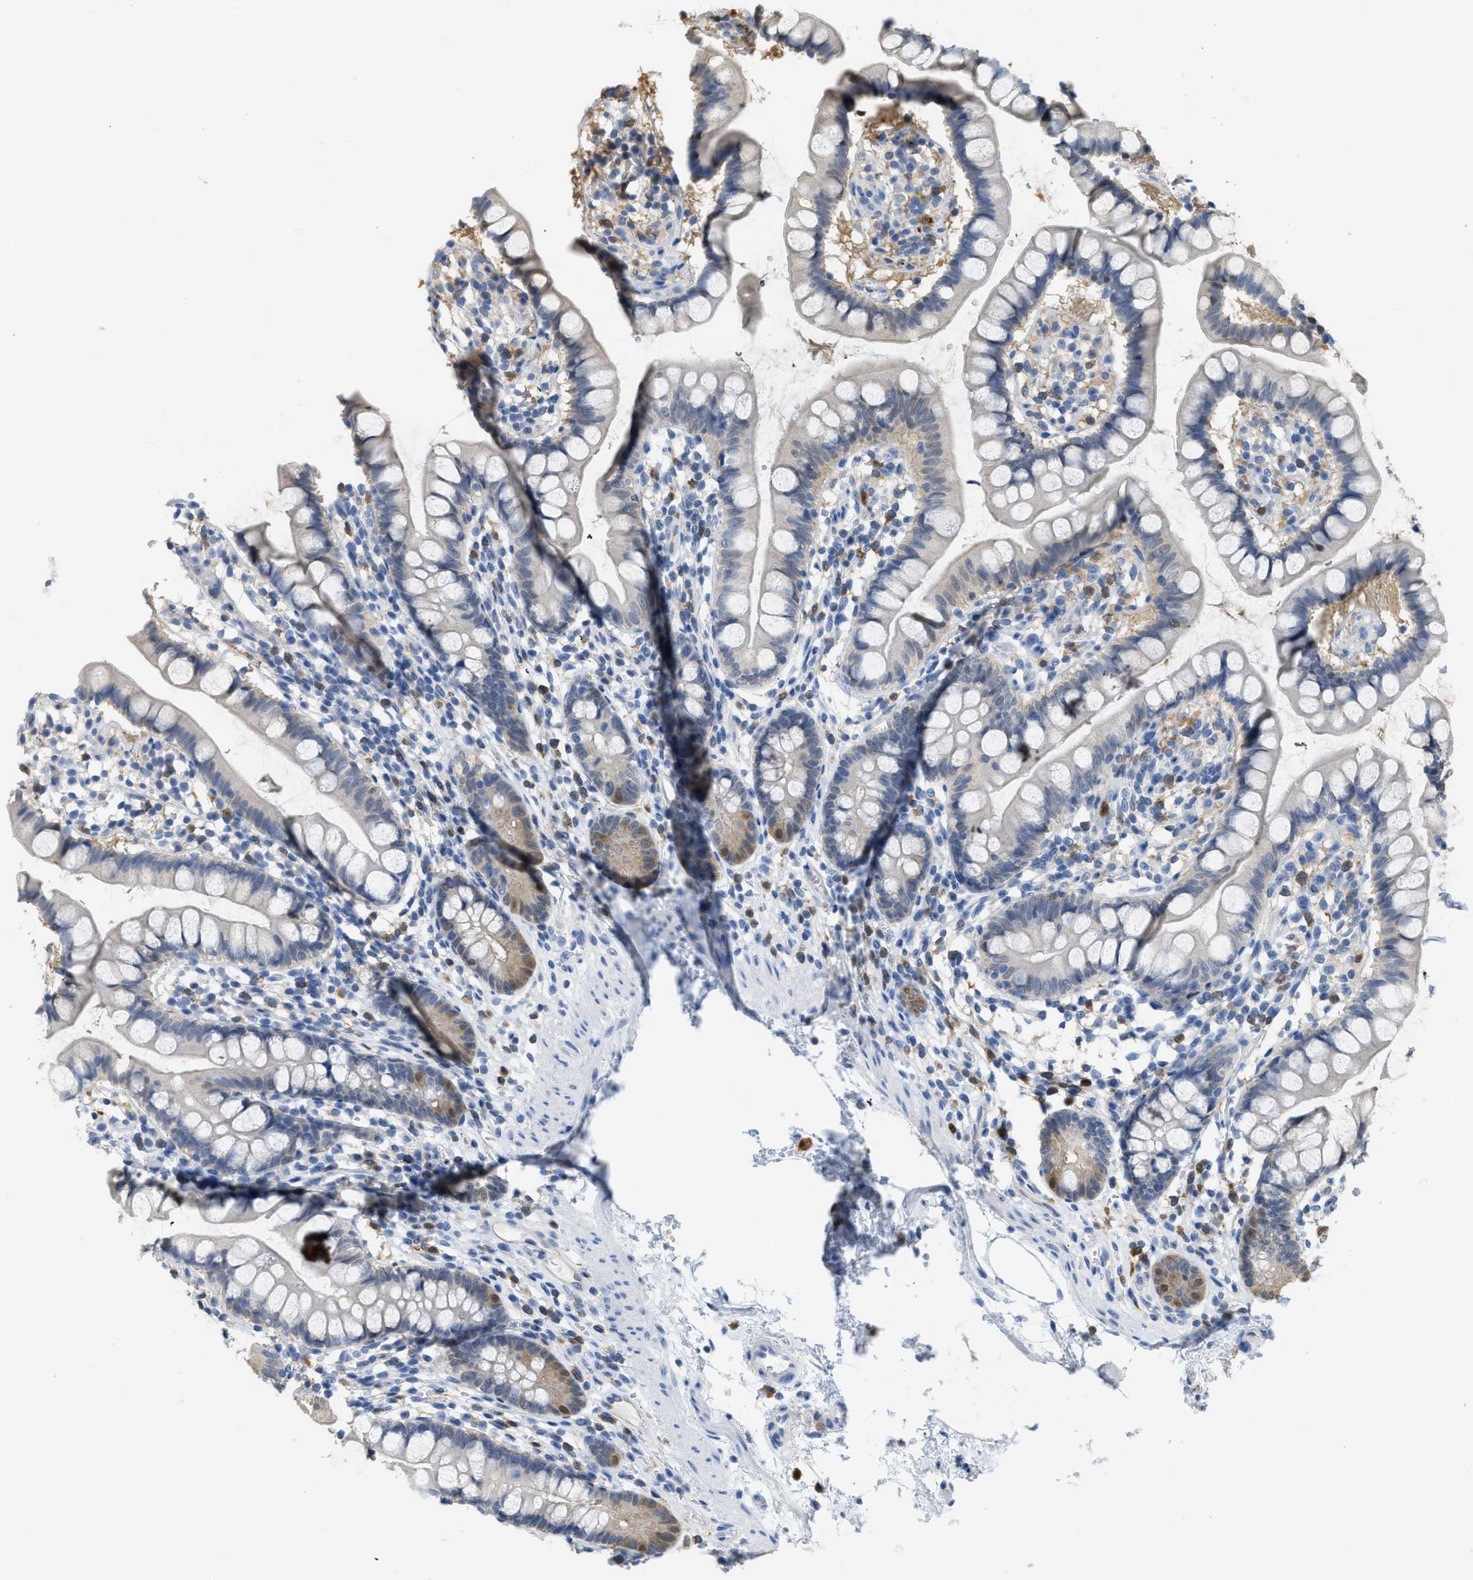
{"staining": {"intensity": "weak", "quantity": "25%-75%", "location": "cytoplasmic/membranous"}, "tissue": "small intestine", "cell_type": "Glandular cells", "image_type": "normal", "snomed": [{"axis": "morphology", "description": "Normal tissue, NOS"}, {"axis": "topography", "description": "Small intestine"}], "caption": "Brown immunohistochemical staining in unremarkable small intestine demonstrates weak cytoplasmic/membranous positivity in about 25%-75% of glandular cells. (brown staining indicates protein expression, while blue staining denotes nuclei).", "gene": "SERPINB1", "patient": {"sex": "female", "age": 84}}